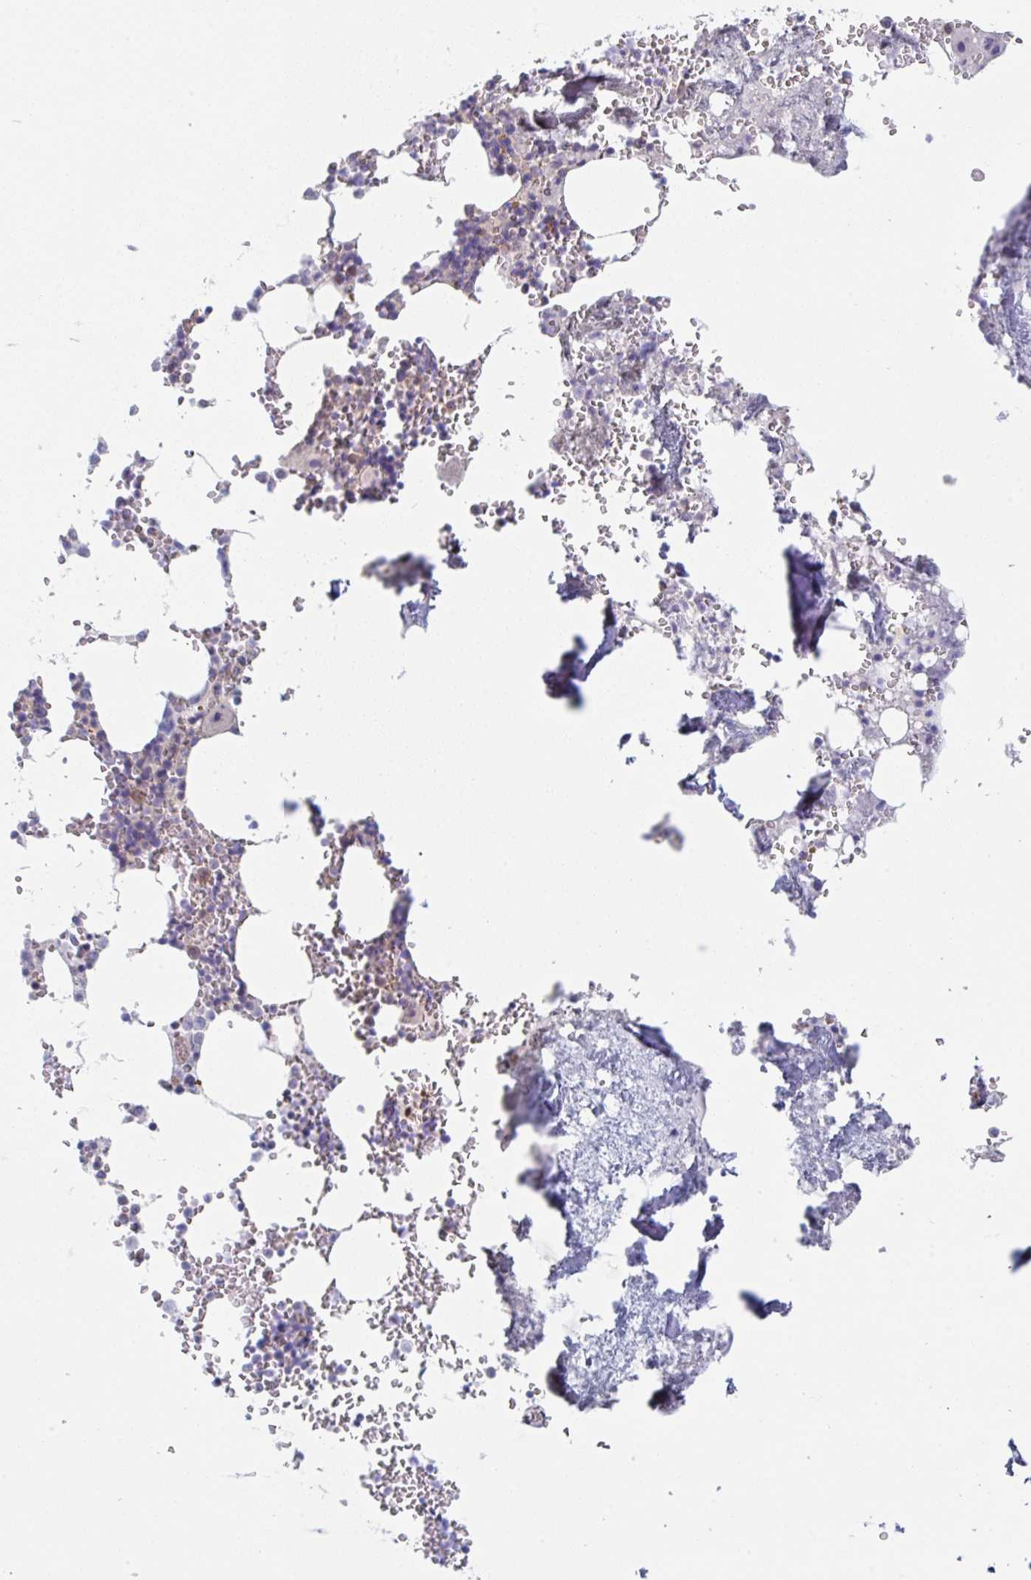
{"staining": {"intensity": "negative", "quantity": "none", "location": "none"}, "tissue": "bone marrow", "cell_type": "Hematopoietic cells", "image_type": "normal", "snomed": [{"axis": "morphology", "description": "Normal tissue, NOS"}, {"axis": "topography", "description": "Bone marrow"}], "caption": "Immunohistochemistry histopathology image of unremarkable bone marrow: bone marrow stained with DAB (3,3'-diaminobenzidine) exhibits no significant protein positivity in hematopoietic cells. (Brightfield microscopy of DAB IHC at high magnification).", "gene": "AMPD2", "patient": {"sex": "male", "age": 54}}